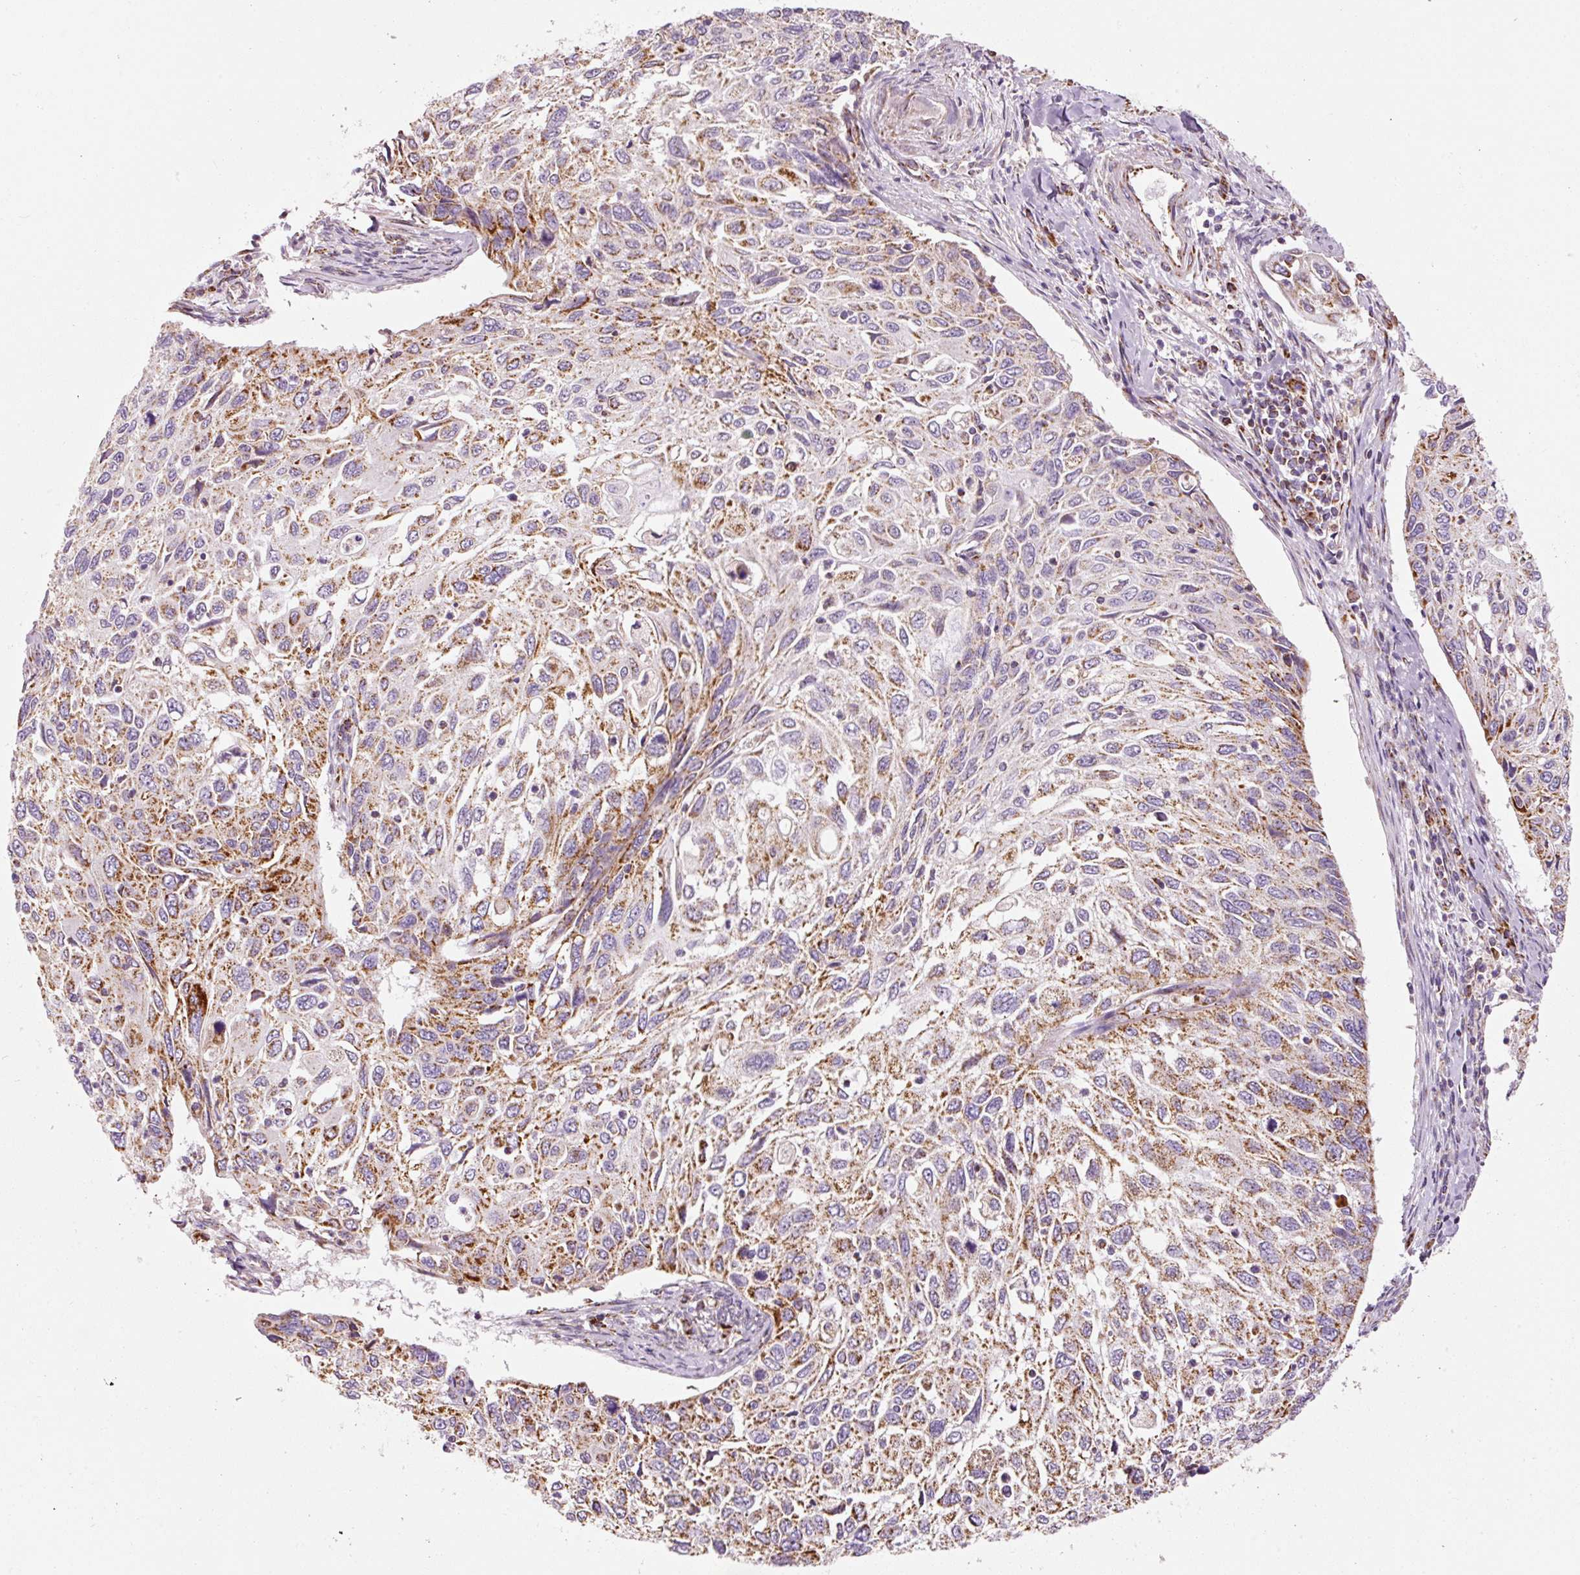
{"staining": {"intensity": "moderate", "quantity": ">75%", "location": "cytoplasmic/membranous"}, "tissue": "cervical cancer", "cell_type": "Tumor cells", "image_type": "cancer", "snomed": [{"axis": "morphology", "description": "Squamous cell carcinoma, NOS"}, {"axis": "topography", "description": "Cervix"}], "caption": "Approximately >75% of tumor cells in cervical squamous cell carcinoma display moderate cytoplasmic/membranous protein positivity as visualized by brown immunohistochemical staining.", "gene": "NDUFB4", "patient": {"sex": "female", "age": 70}}